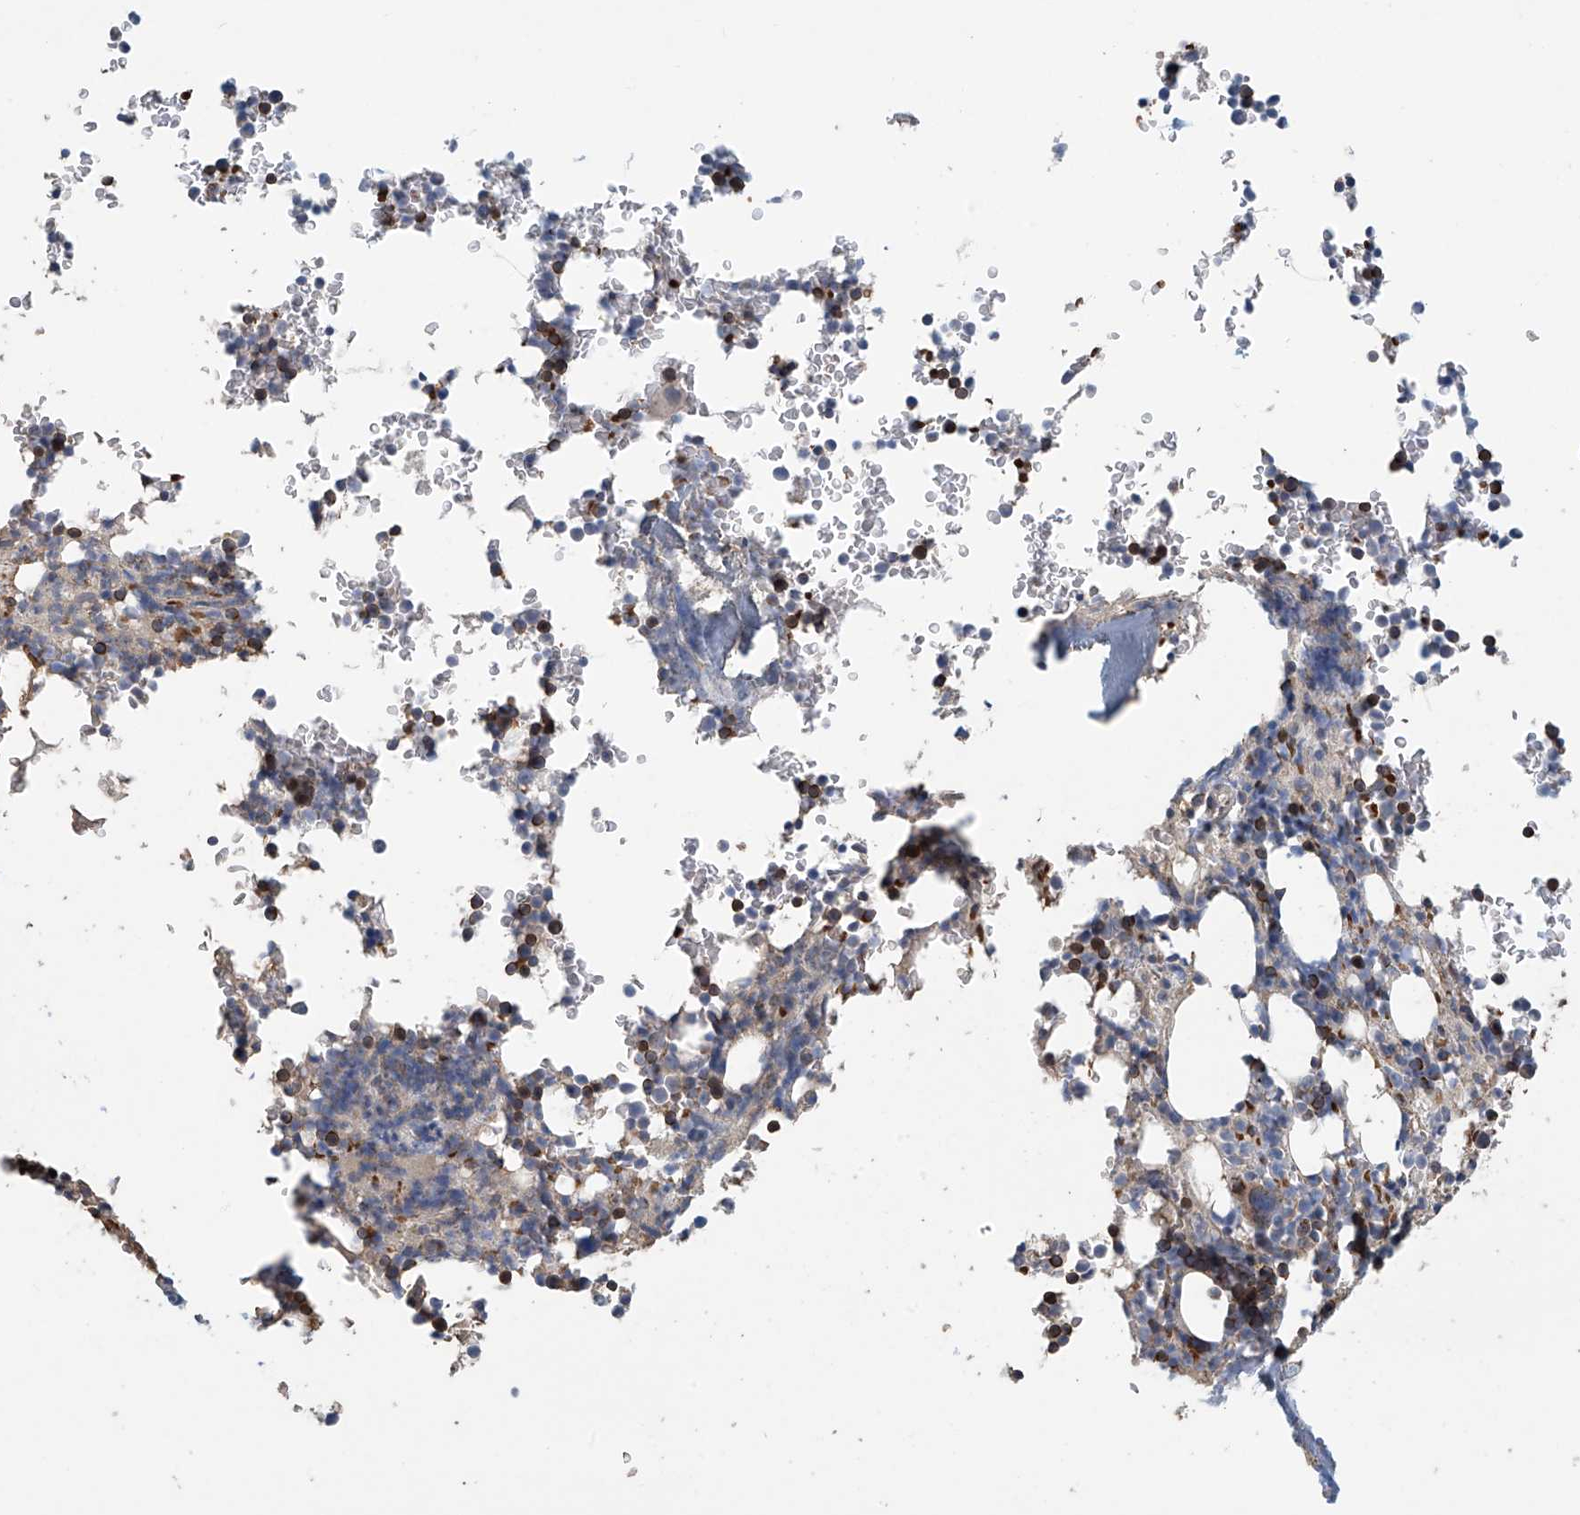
{"staining": {"intensity": "moderate", "quantity": "25%-75%", "location": "cytoplasmic/membranous"}, "tissue": "bone marrow", "cell_type": "Hematopoietic cells", "image_type": "normal", "snomed": [{"axis": "morphology", "description": "Normal tissue, NOS"}, {"axis": "topography", "description": "Bone marrow"}], "caption": "This is a photomicrograph of immunohistochemistry (IHC) staining of benign bone marrow, which shows moderate expression in the cytoplasmic/membranous of hematopoietic cells.", "gene": "COMMD1", "patient": {"sex": "male", "age": 58}}